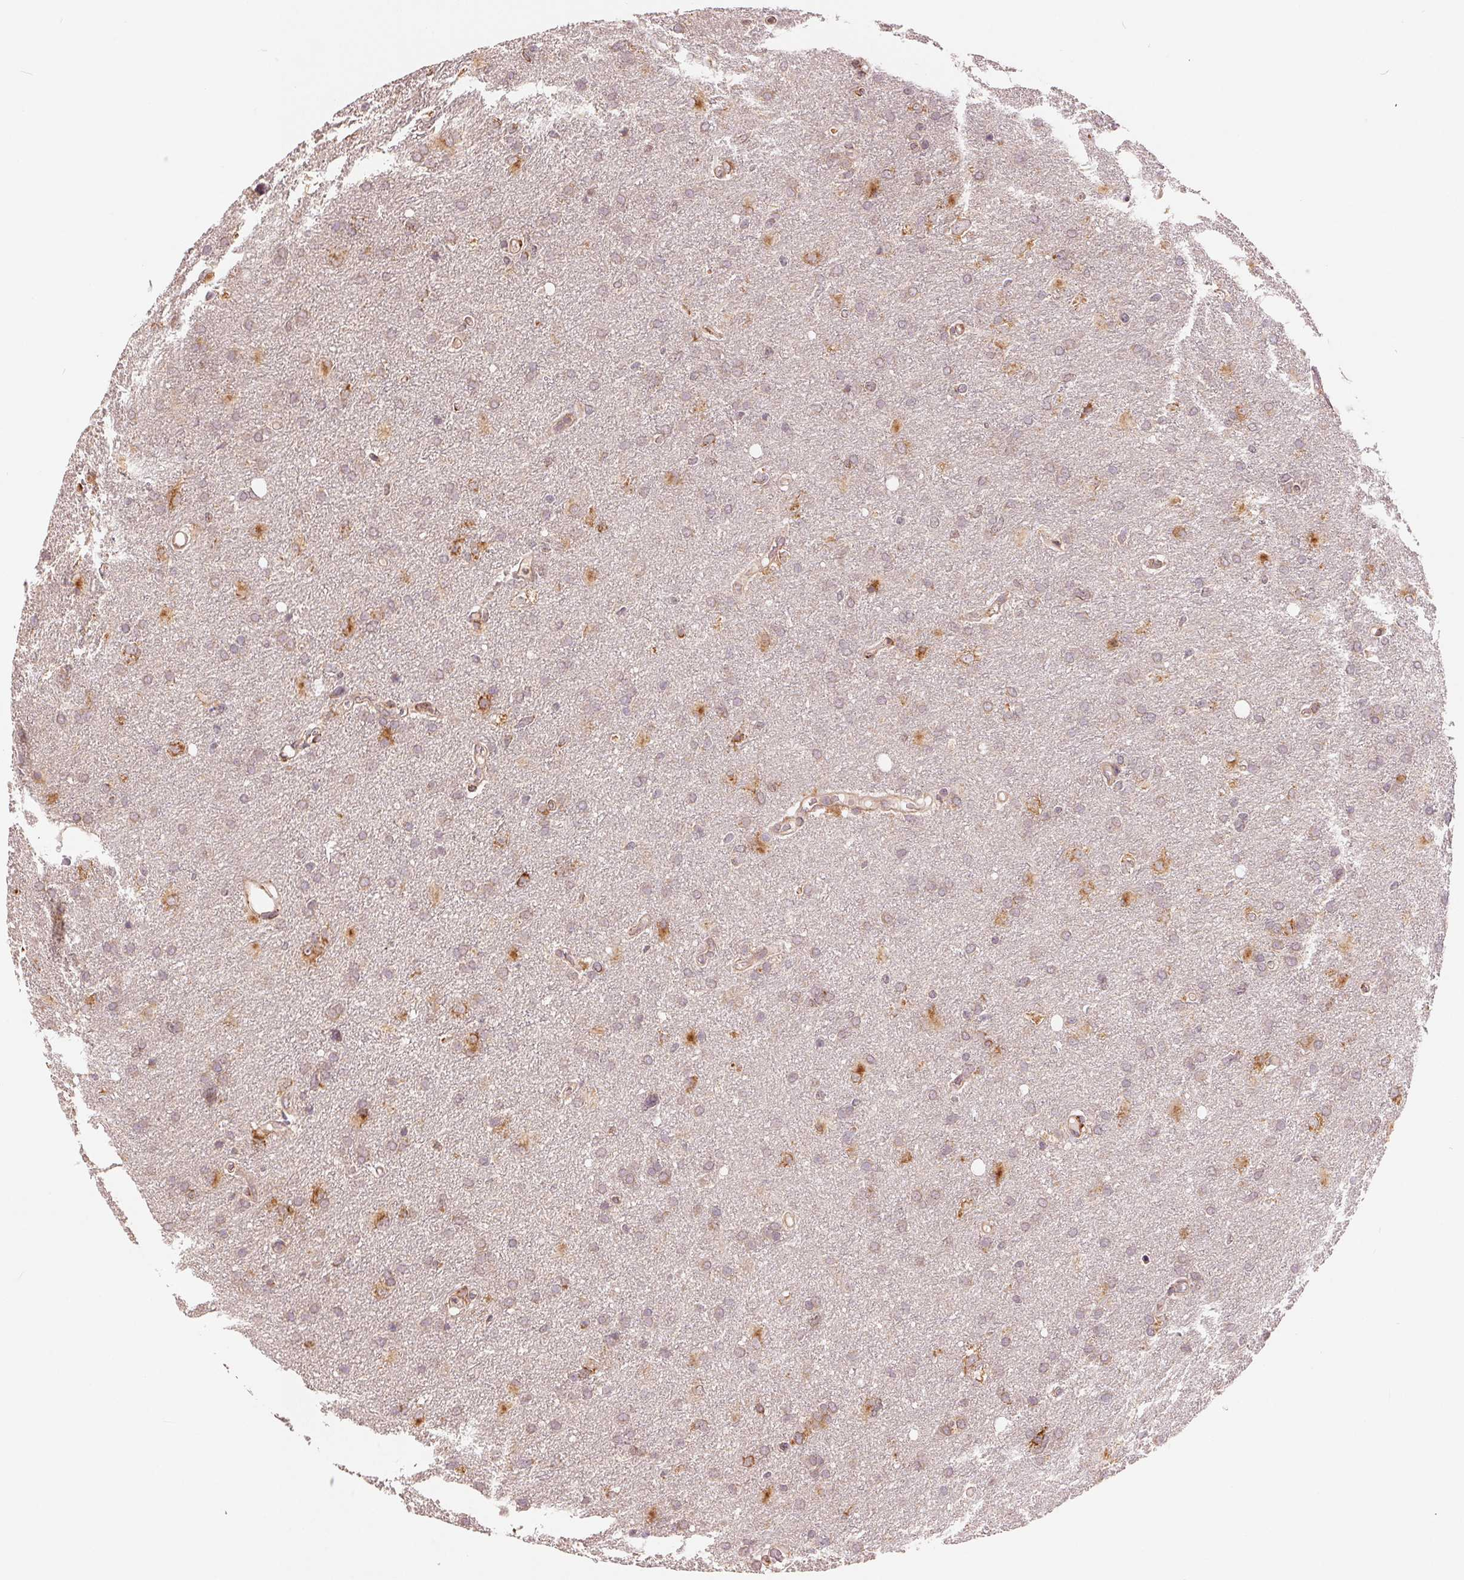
{"staining": {"intensity": "moderate", "quantity": "<25%", "location": "cytoplasmic/membranous"}, "tissue": "glioma", "cell_type": "Tumor cells", "image_type": "cancer", "snomed": [{"axis": "morphology", "description": "Glioma, malignant, High grade"}, {"axis": "topography", "description": "Brain"}], "caption": "This photomicrograph demonstrates immunohistochemistry staining of glioma, with low moderate cytoplasmic/membranous staining in about <25% of tumor cells.", "gene": "SLC20A1", "patient": {"sex": "male", "age": 53}}